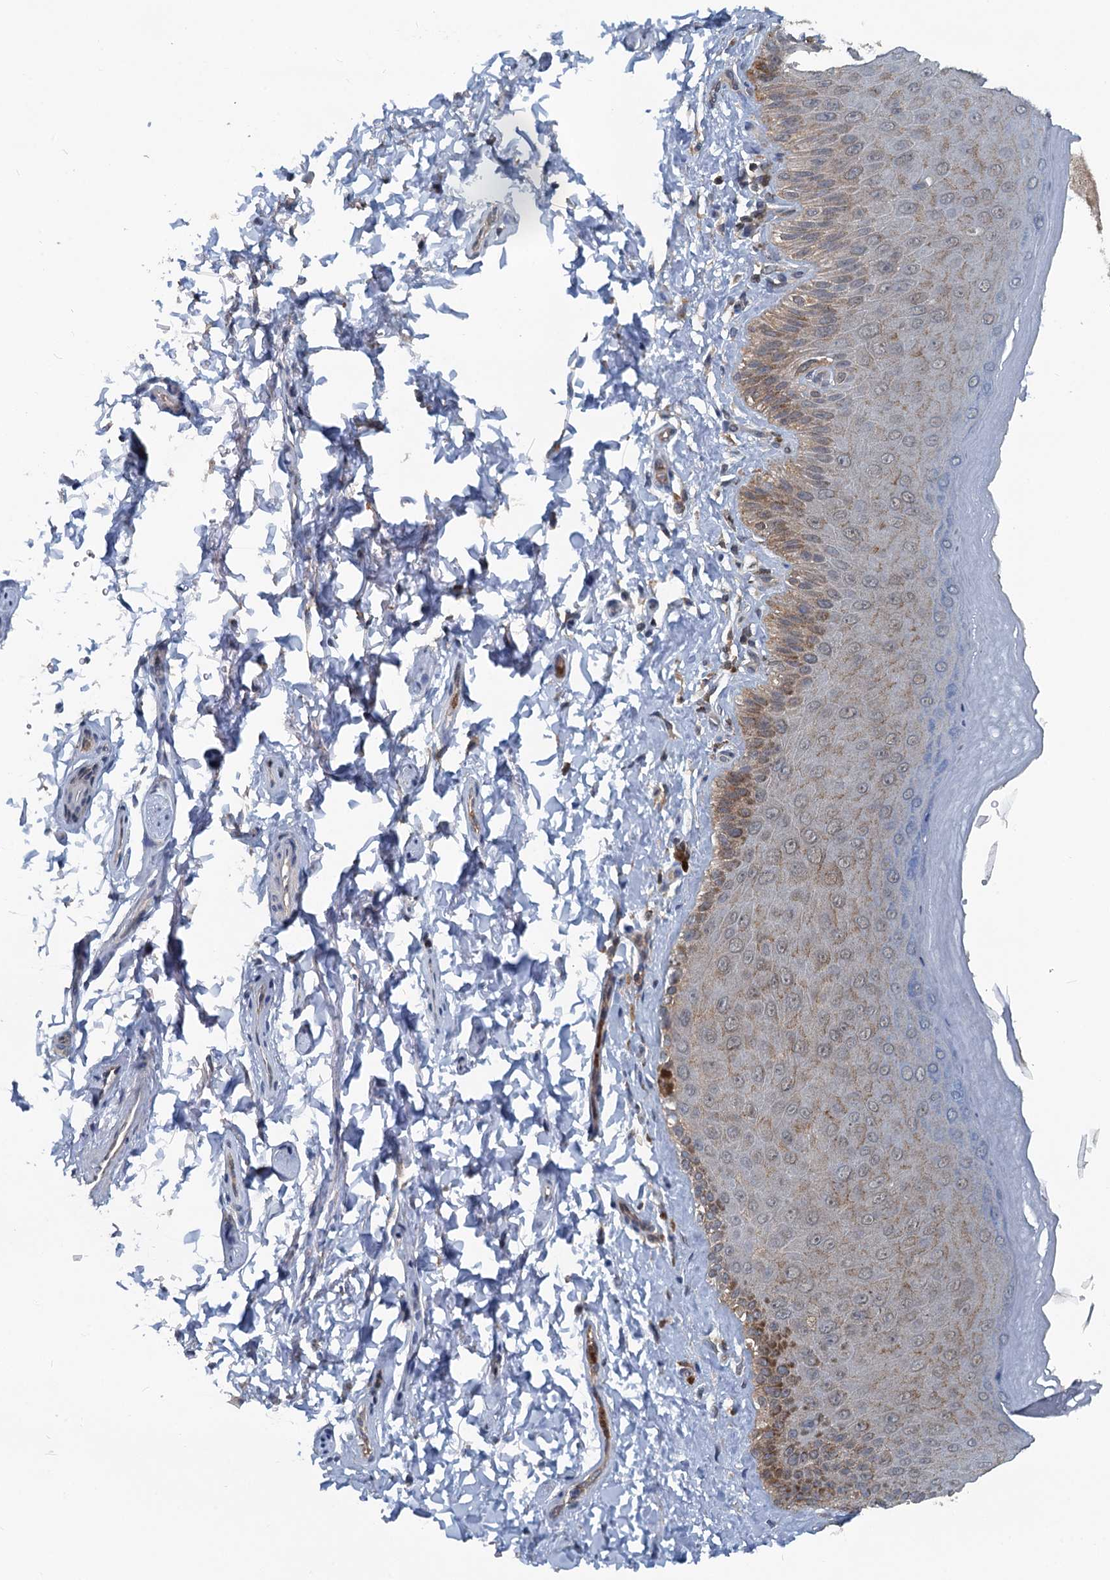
{"staining": {"intensity": "moderate", "quantity": ">75%", "location": "cytoplasmic/membranous"}, "tissue": "skin", "cell_type": "Epidermal cells", "image_type": "normal", "snomed": [{"axis": "morphology", "description": "Normal tissue, NOS"}, {"axis": "topography", "description": "Anal"}], "caption": "Epidermal cells exhibit medium levels of moderate cytoplasmic/membranous positivity in approximately >75% of cells in unremarkable skin.", "gene": "GCLM", "patient": {"sex": "male", "age": 44}}